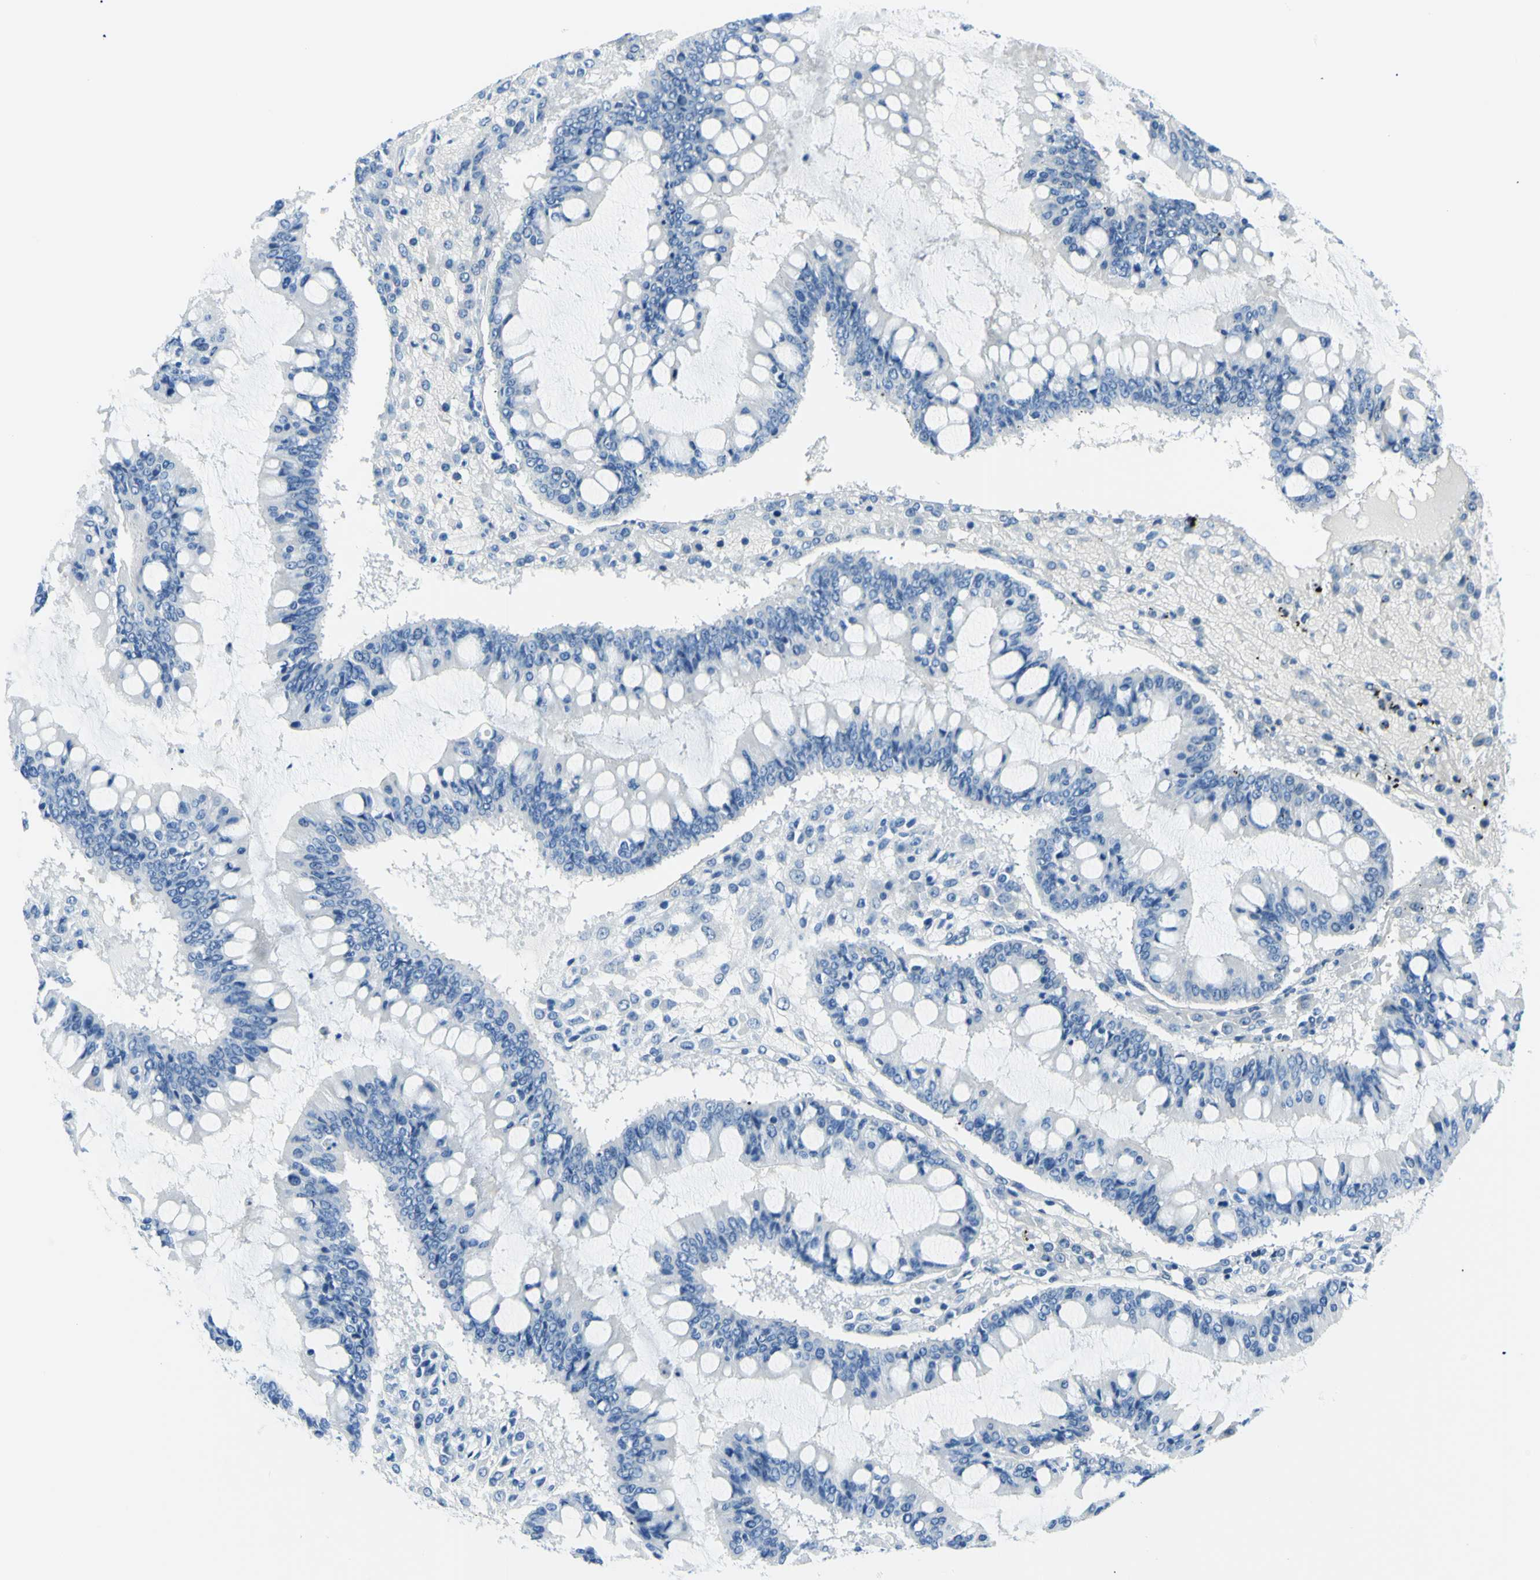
{"staining": {"intensity": "negative", "quantity": "none", "location": "none"}, "tissue": "ovarian cancer", "cell_type": "Tumor cells", "image_type": "cancer", "snomed": [{"axis": "morphology", "description": "Cystadenocarcinoma, mucinous, NOS"}, {"axis": "topography", "description": "Ovary"}], "caption": "Mucinous cystadenocarcinoma (ovarian) was stained to show a protein in brown. There is no significant expression in tumor cells.", "gene": "MYH2", "patient": {"sex": "female", "age": 73}}